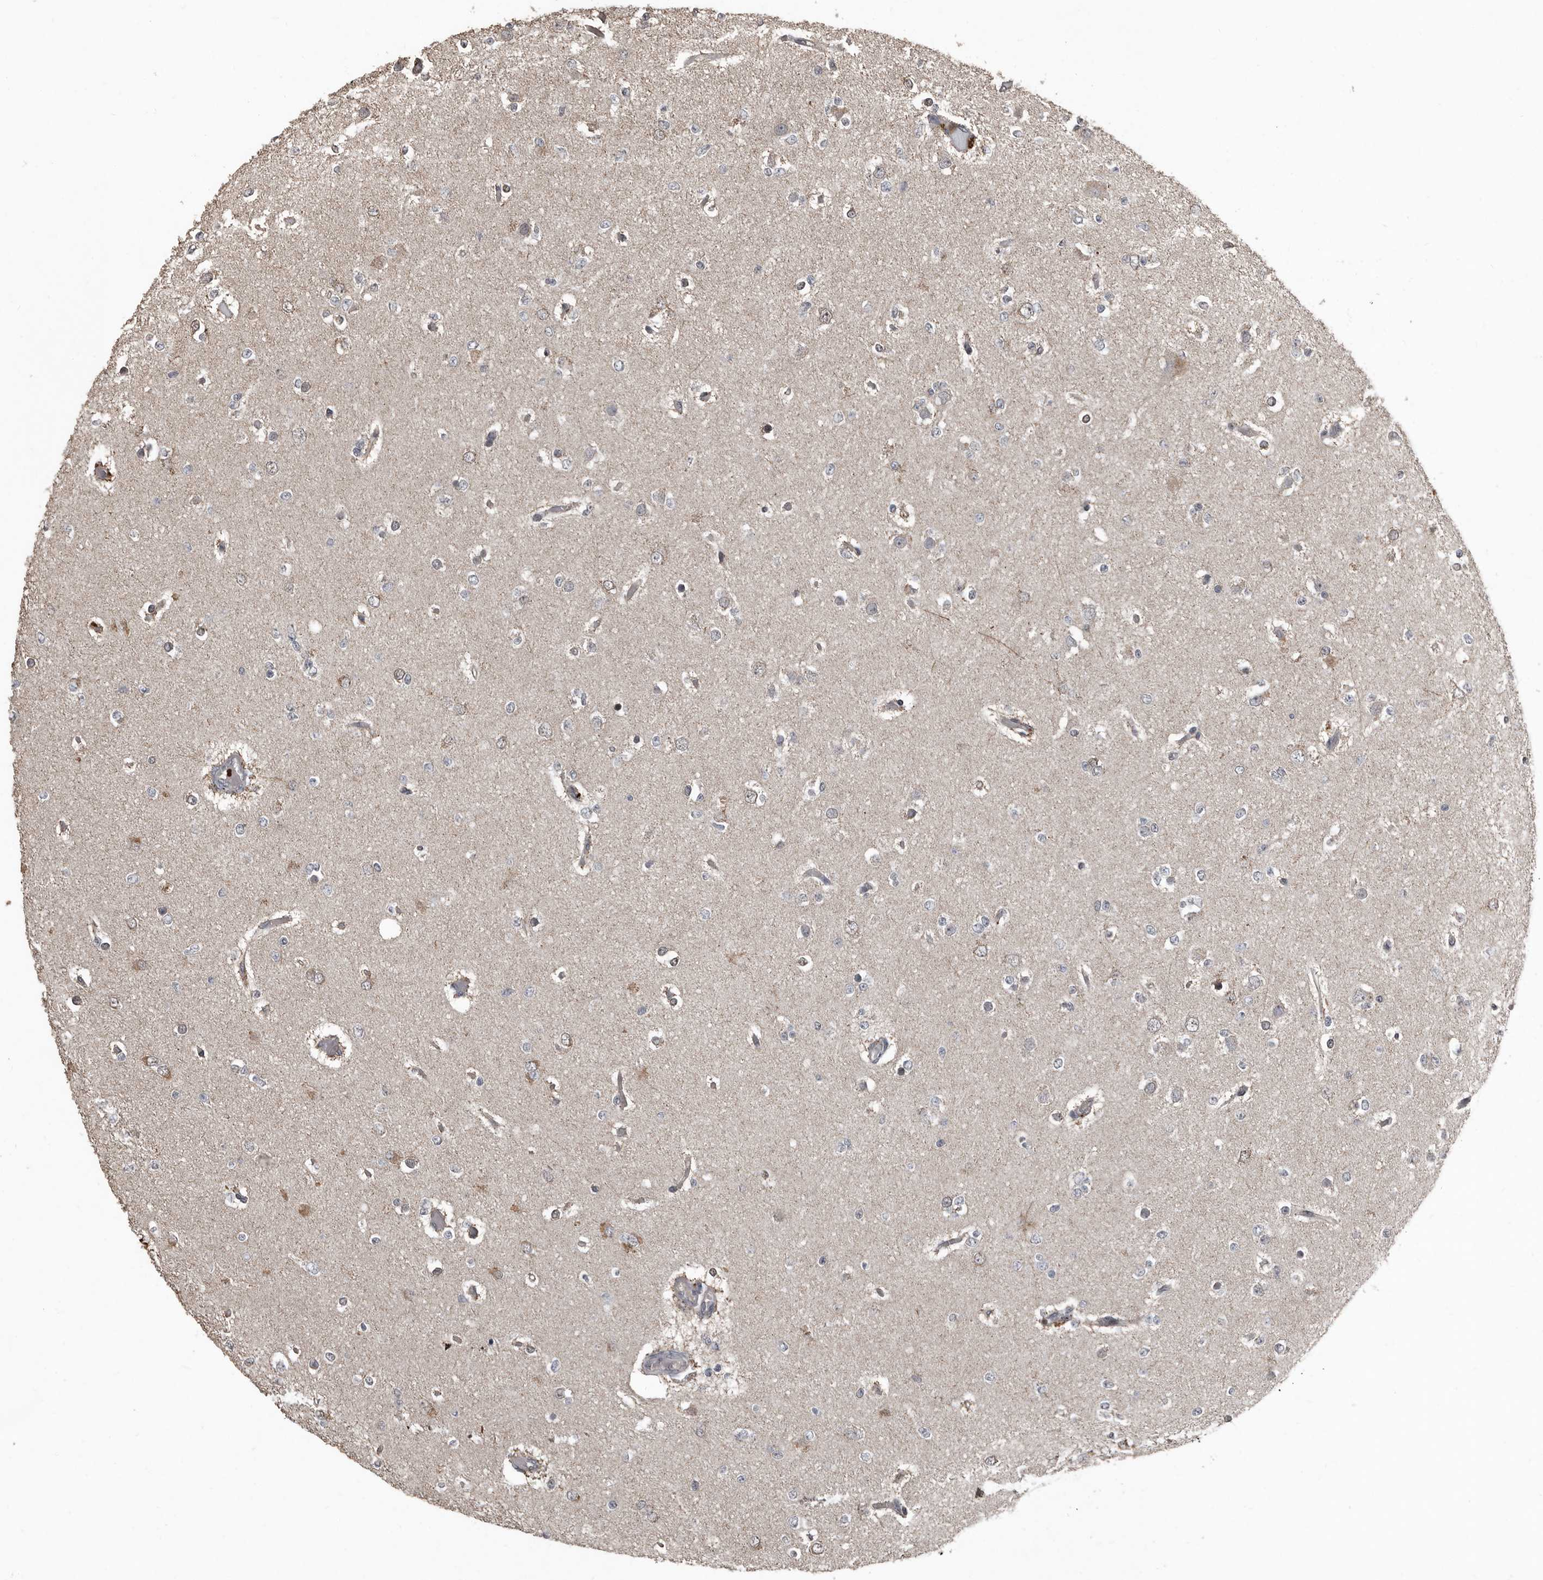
{"staining": {"intensity": "weak", "quantity": "<25%", "location": "cytoplasmic/membranous"}, "tissue": "glioma", "cell_type": "Tumor cells", "image_type": "cancer", "snomed": [{"axis": "morphology", "description": "Glioma, malignant, Low grade"}, {"axis": "topography", "description": "Brain"}], "caption": "Protein analysis of malignant glioma (low-grade) displays no significant positivity in tumor cells.", "gene": "FSBP", "patient": {"sex": "female", "age": 22}}